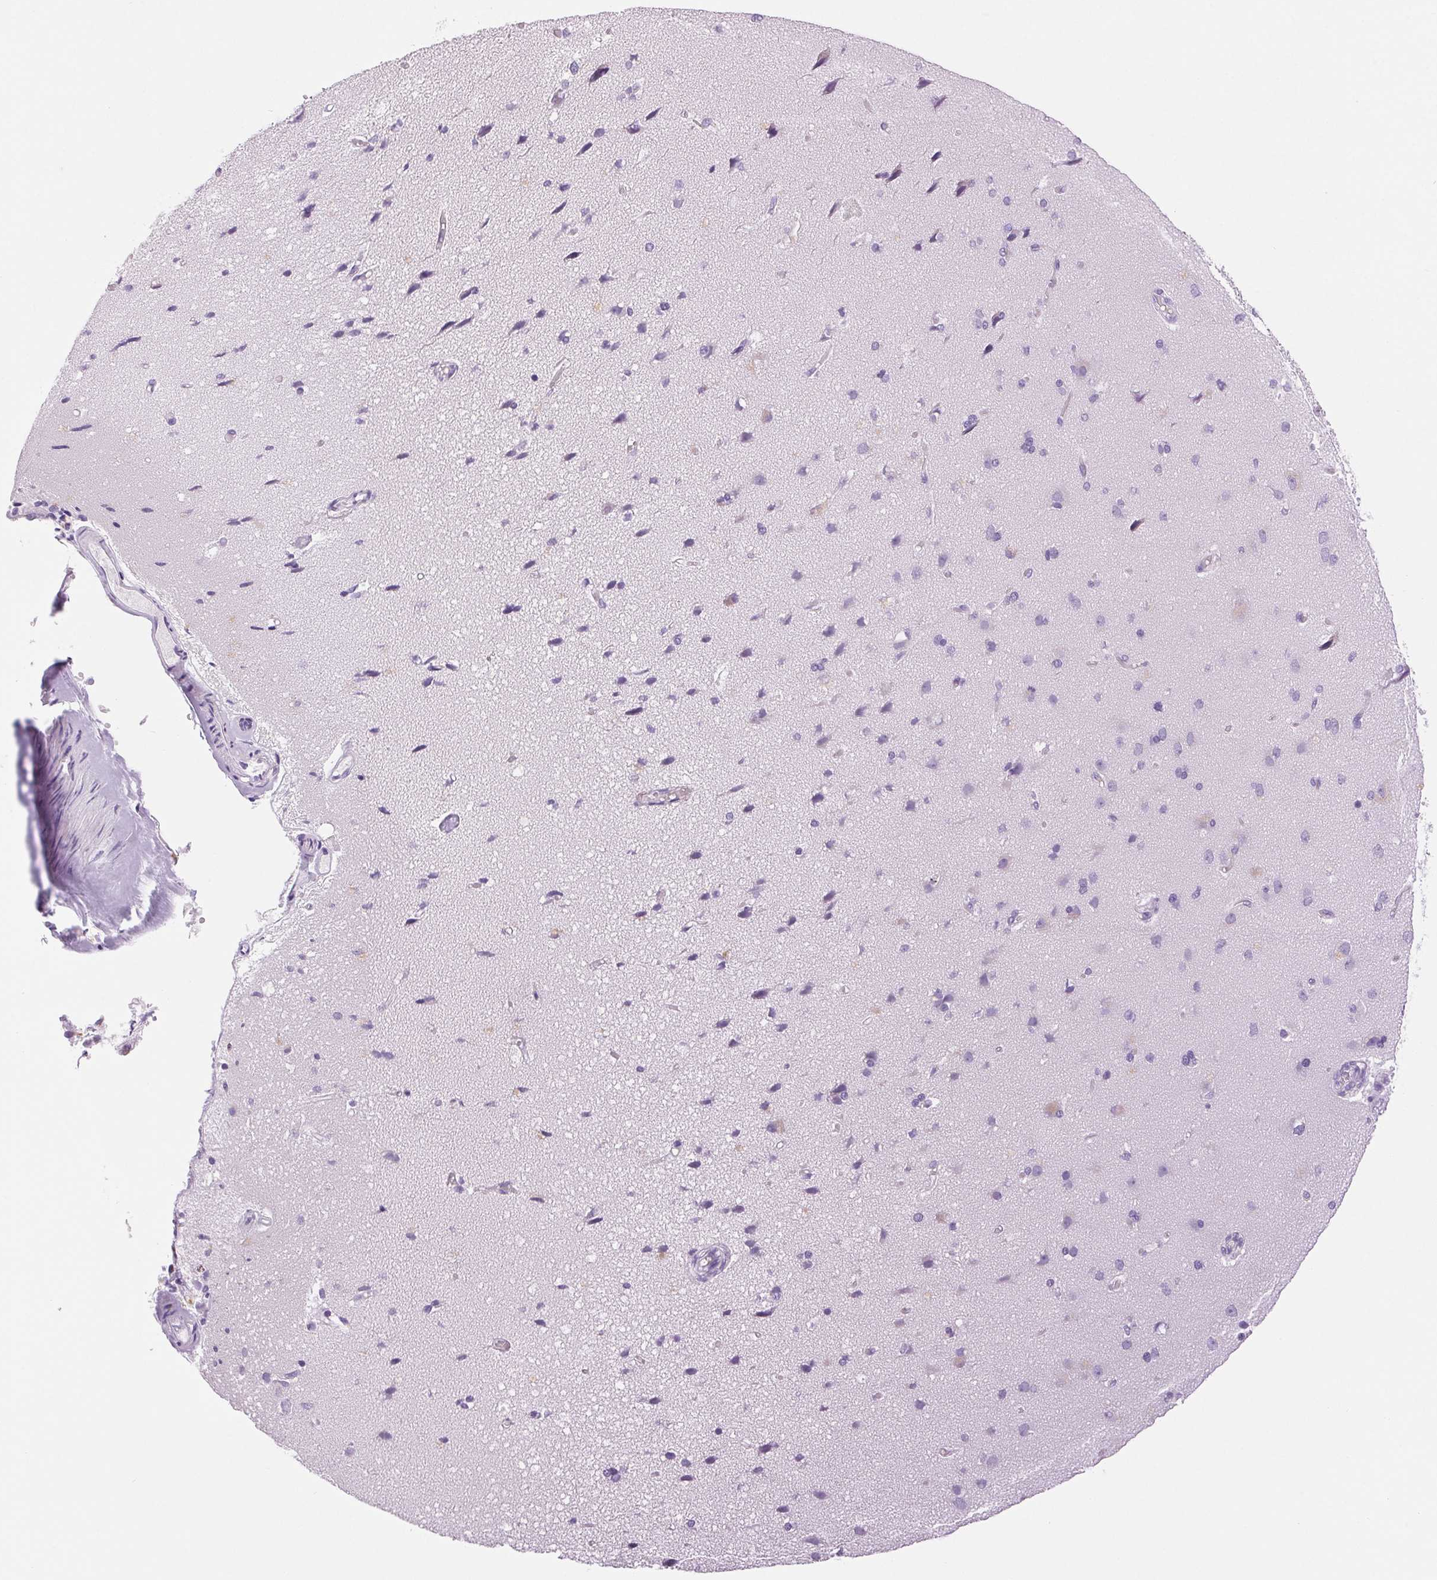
{"staining": {"intensity": "negative", "quantity": "none", "location": "none"}, "tissue": "cerebral cortex", "cell_type": "Endothelial cells", "image_type": "normal", "snomed": [{"axis": "morphology", "description": "Normal tissue, NOS"}, {"axis": "morphology", "description": "Glioma, malignant, High grade"}, {"axis": "topography", "description": "Cerebral cortex"}], "caption": "A high-resolution histopathology image shows immunohistochemistry (IHC) staining of unremarkable cerebral cortex, which demonstrates no significant expression in endothelial cells.", "gene": "SERPINB3", "patient": {"sex": "male", "age": 71}}